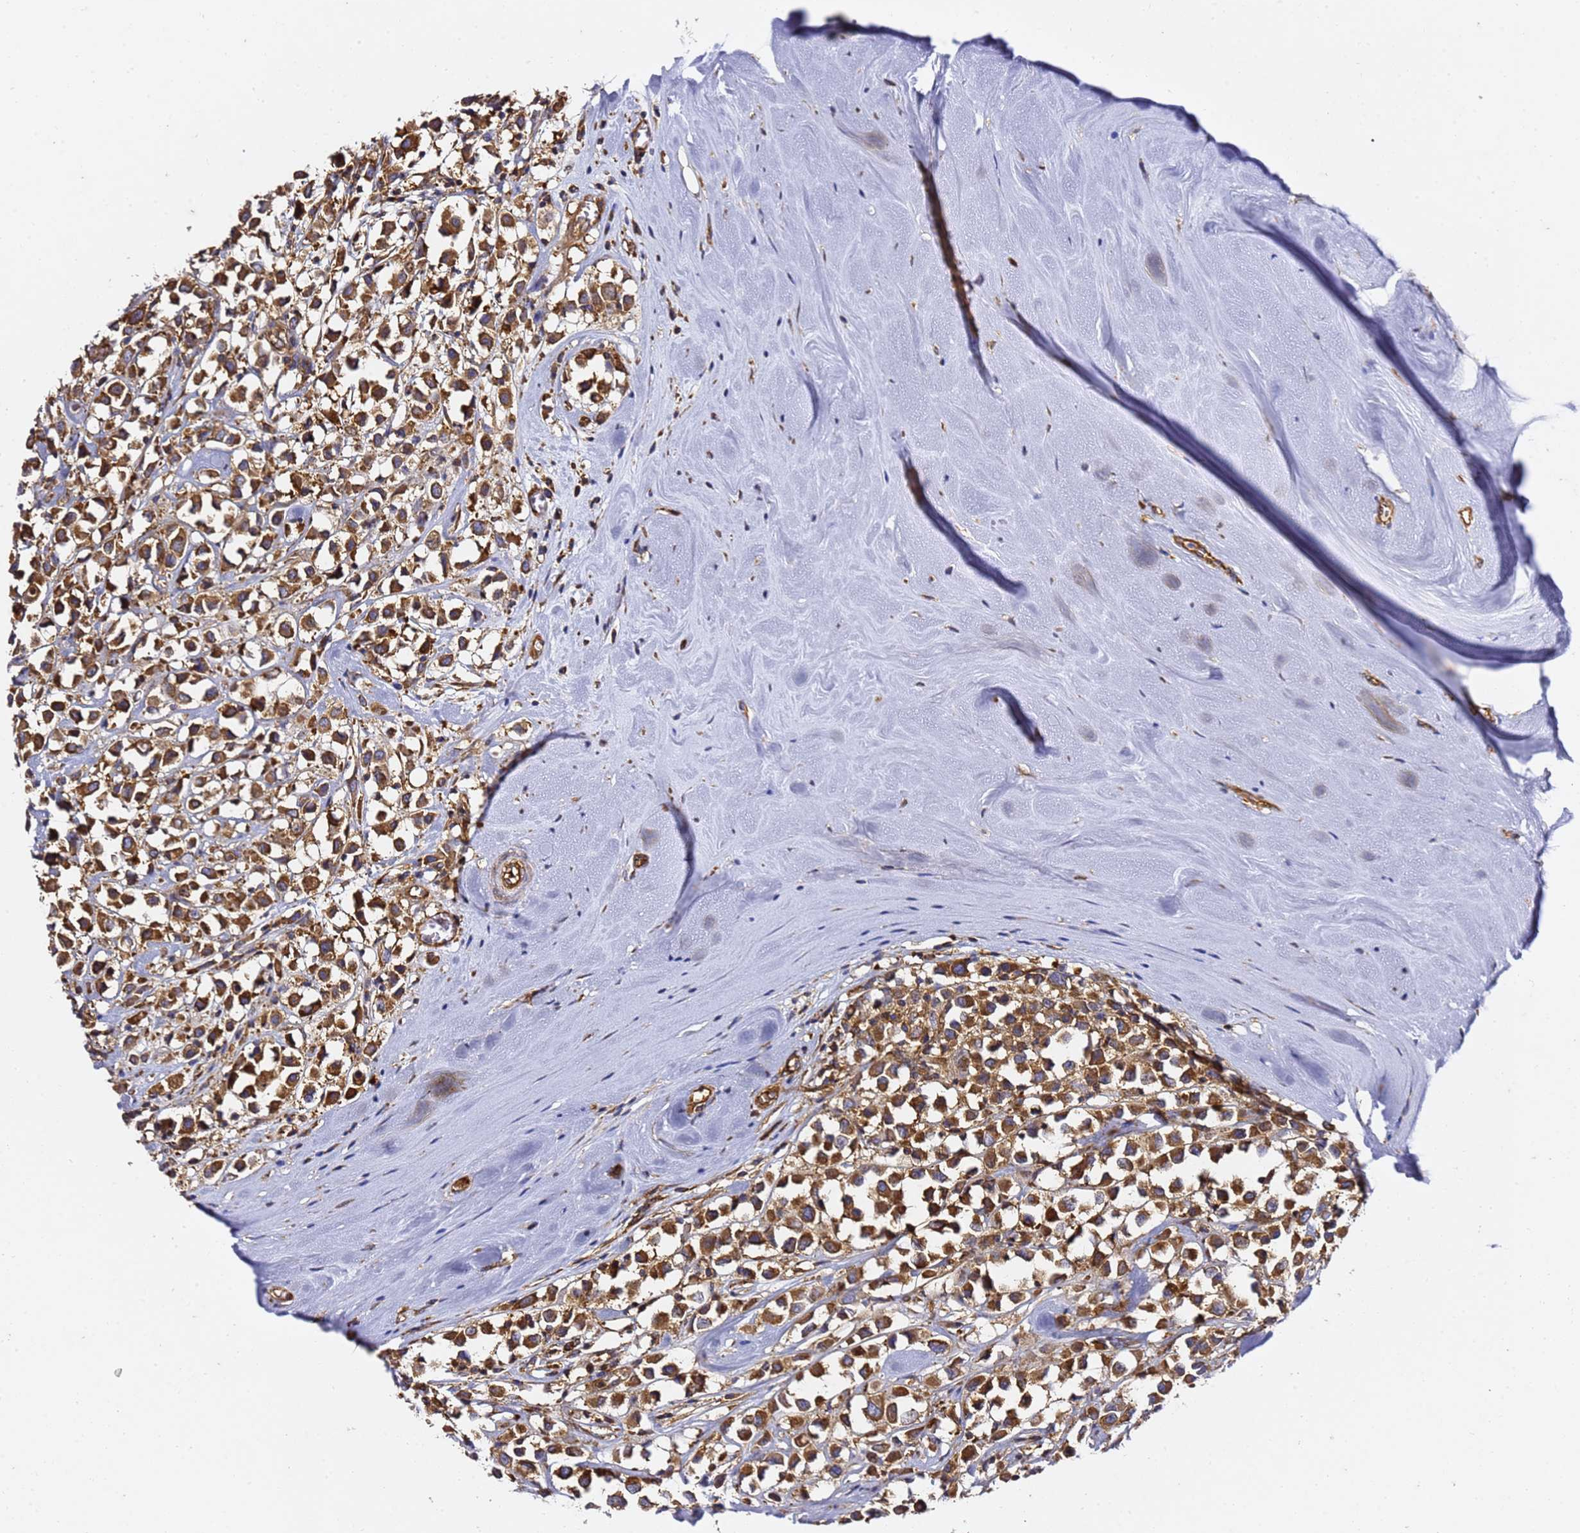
{"staining": {"intensity": "strong", "quantity": ">75%", "location": "cytoplasmic/membranous"}, "tissue": "breast cancer", "cell_type": "Tumor cells", "image_type": "cancer", "snomed": [{"axis": "morphology", "description": "Duct carcinoma"}, {"axis": "topography", "description": "Breast"}], "caption": "Immunohistochemical staining of human infiltrating ductal carcinoma (breast) demonstrates high levels of strong cytoplasmic/membranous protein positivity in approximately >75% of tumor cells.", "gene": "TPST1", "patient": {"sex": "female", "age": 61}}